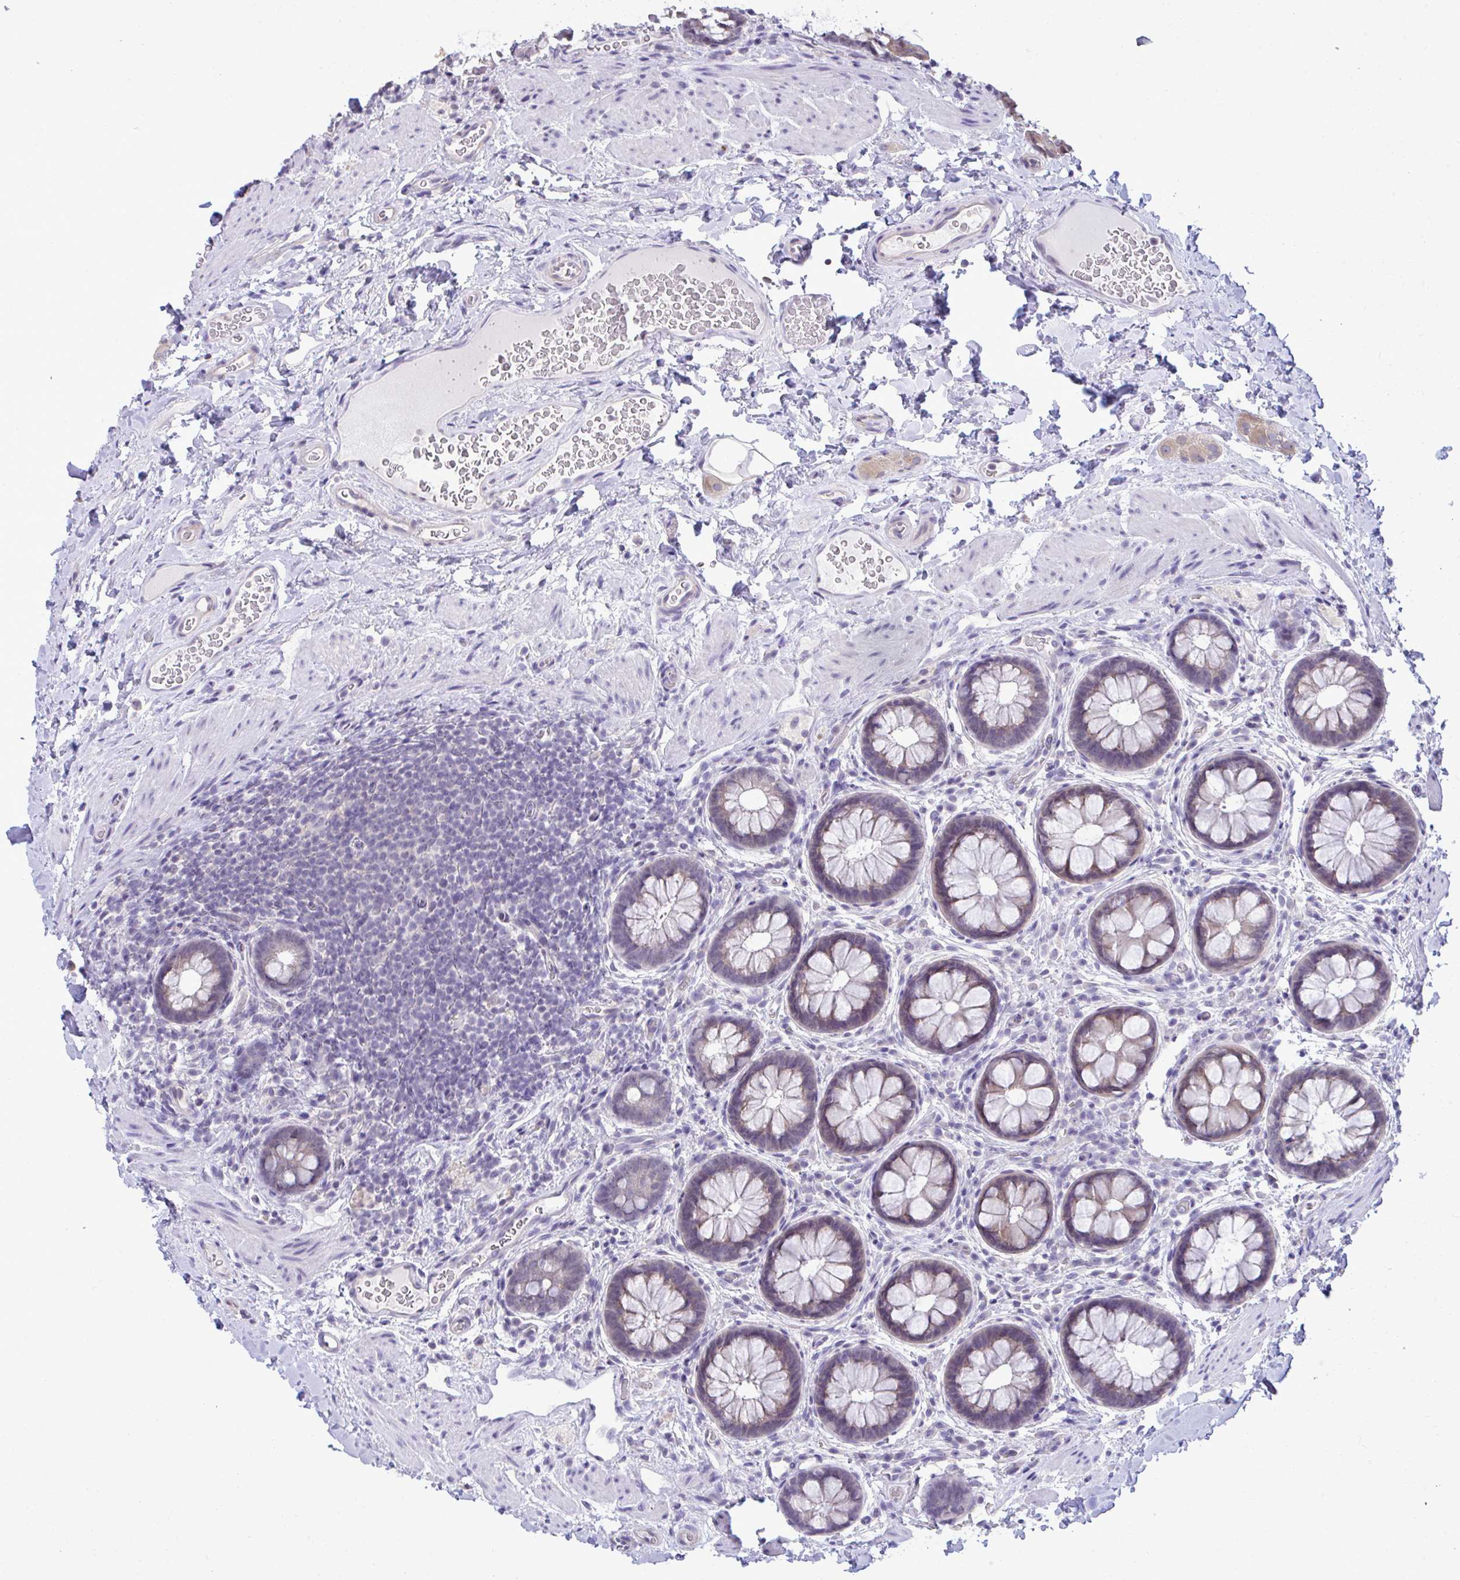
{"staining": {"intensity": "moderate", "quantity": "25%-75%", "location": "cytoplasmic/membranous"}, "tissue": "rectum", "cell_type": "Glandular cells", "image_type": "normal", "snomed": [{"axis": "morphology", "description": "Normal tissue, NOS"}, {"axis": "topography", "description": "Rectum"}], "caption": "About 25%-75% of glandular cells in normal rectum reveal moderate cytoplasmic/membranous protein expression as visualized by brown immunohistochemical staining.", "gene": "PIGK", "patient": {"sex": "female", "age": 69}}